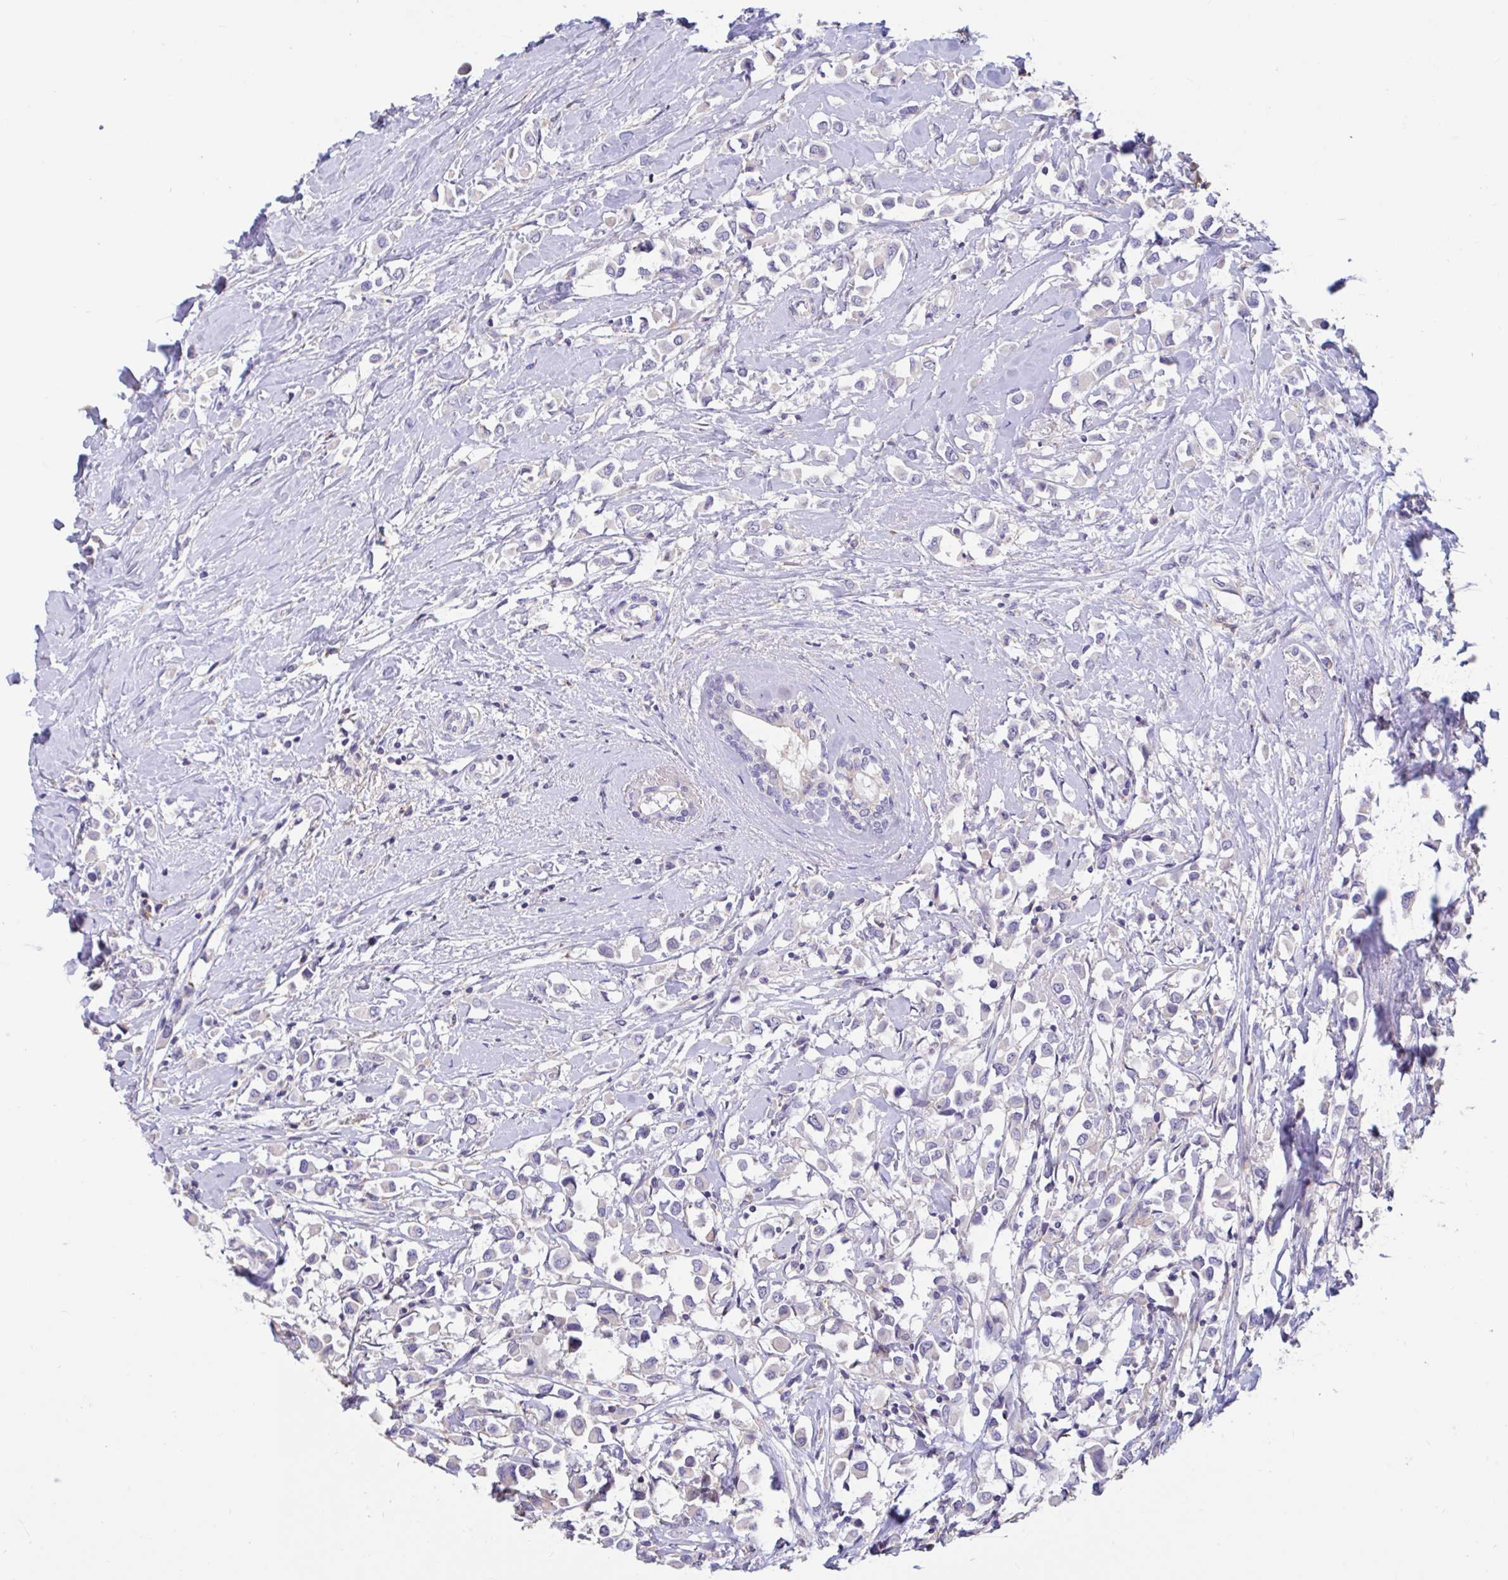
{"staining": {"intensity": "negative", "quantity": "none", "location": "none"}, "tissue": "breast cancer", "cell_type": "Tumor cells", "image_type": "cancer", "snomed": [{"axis": "morphology", "description": "Duct carcinoma"}, {"axis": "topography", "description": "Breast"}], "caption": "Tumor cells are negative for protein expression in human intraductal carcinoma (breast).", "gene": "DDX39A", "patient": {"sex": "female", "age": 61}}